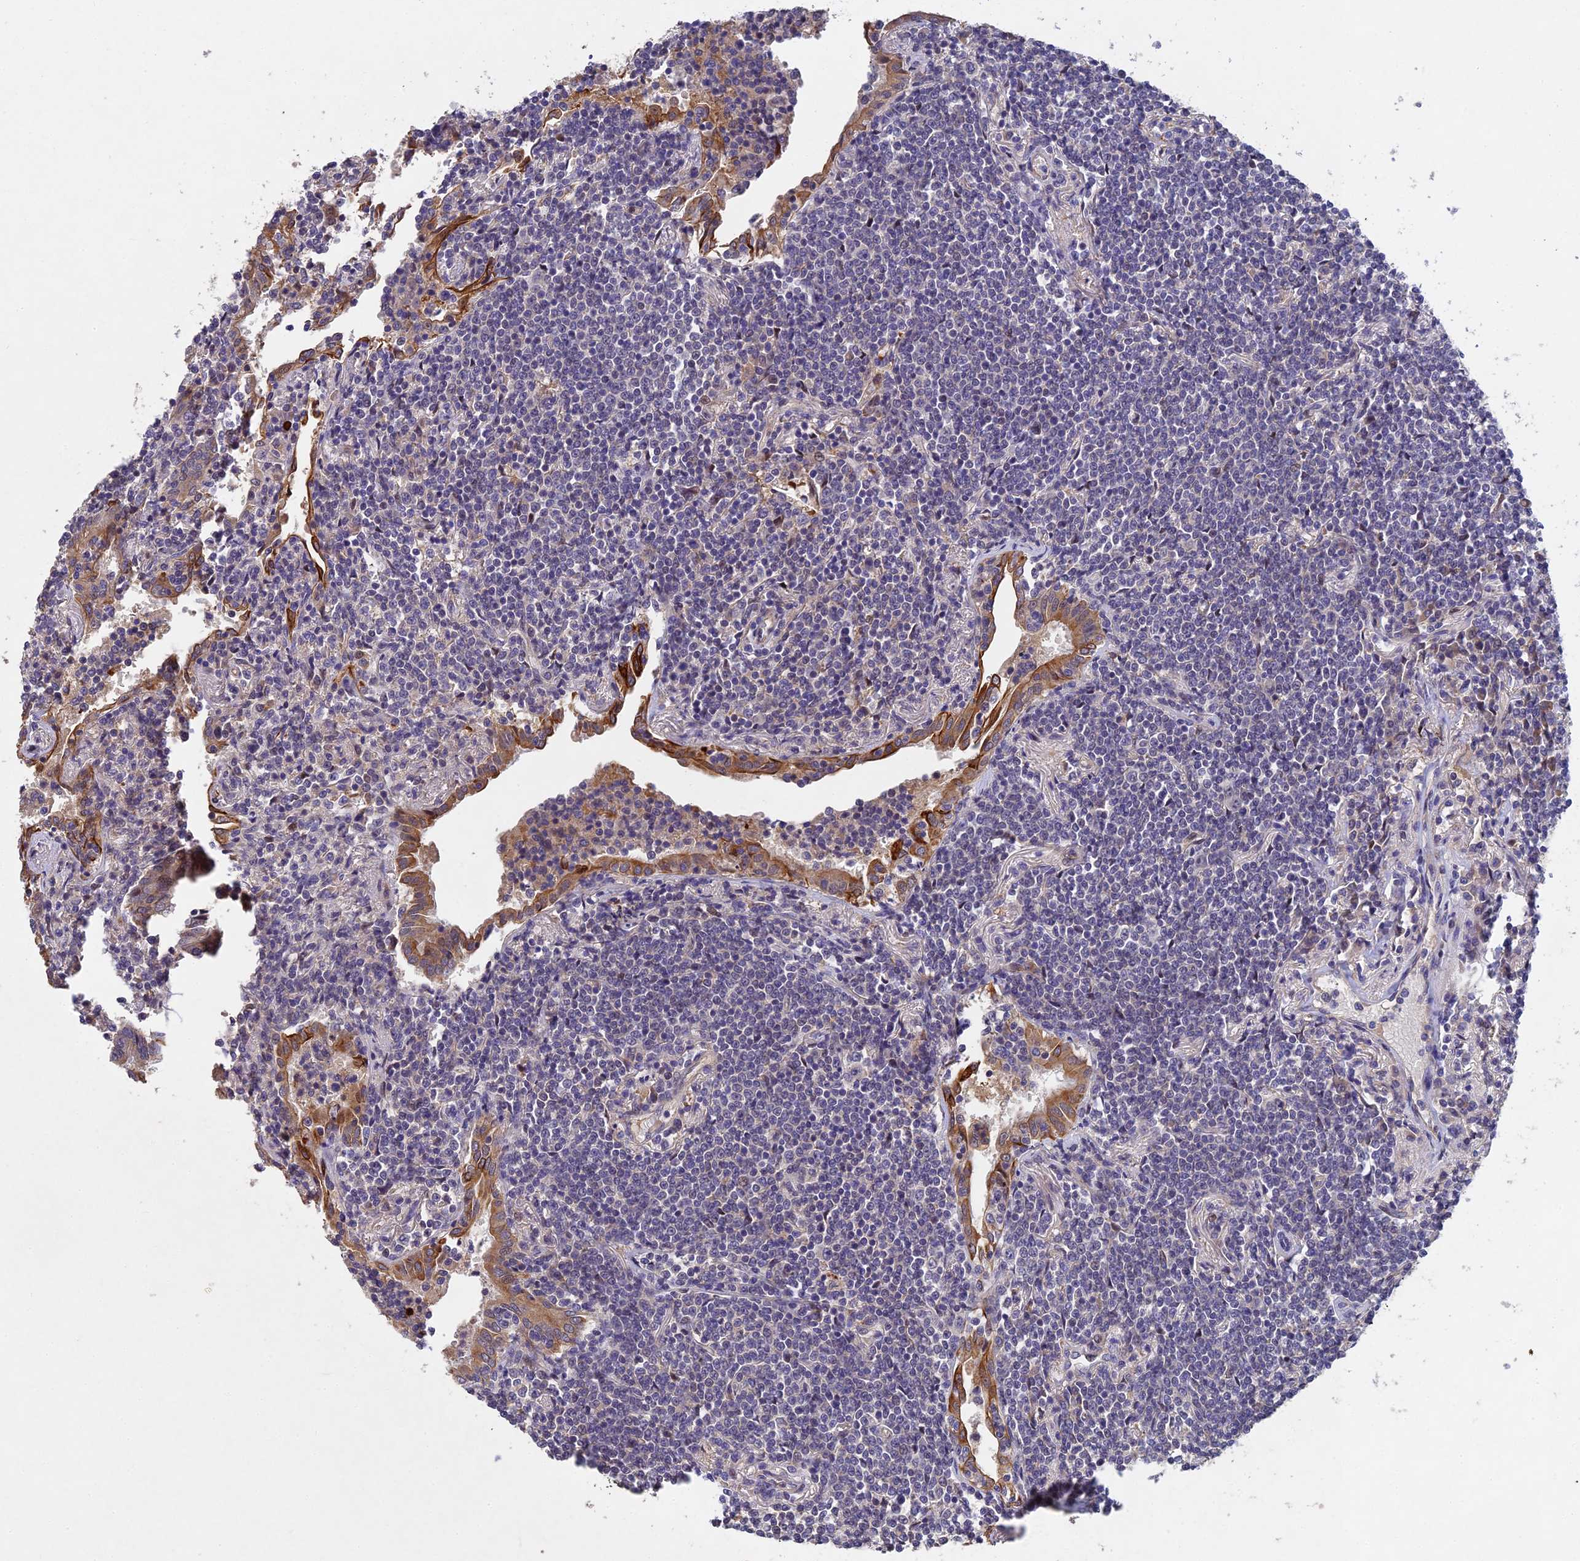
{"staining": {"intensity": "negative", "quantity": "none", "location": "none"}, "tissue": "lymphoma", "cell_type": "Tumor cells", "image_type": "cancer", "snomed": [{"axis": "morphology", "description": "Malignant lymphoma, non-Hodgkin's type, Low grade"}, {"axis": "topography", "description": "Lung"}], "caption": "Lymphoma stained for a protein using immunohistochemistry (IHC) reveals no staining tumor cells.", "gene": "NSMCE1", "patient": {"sex": "female", "age": 71}}